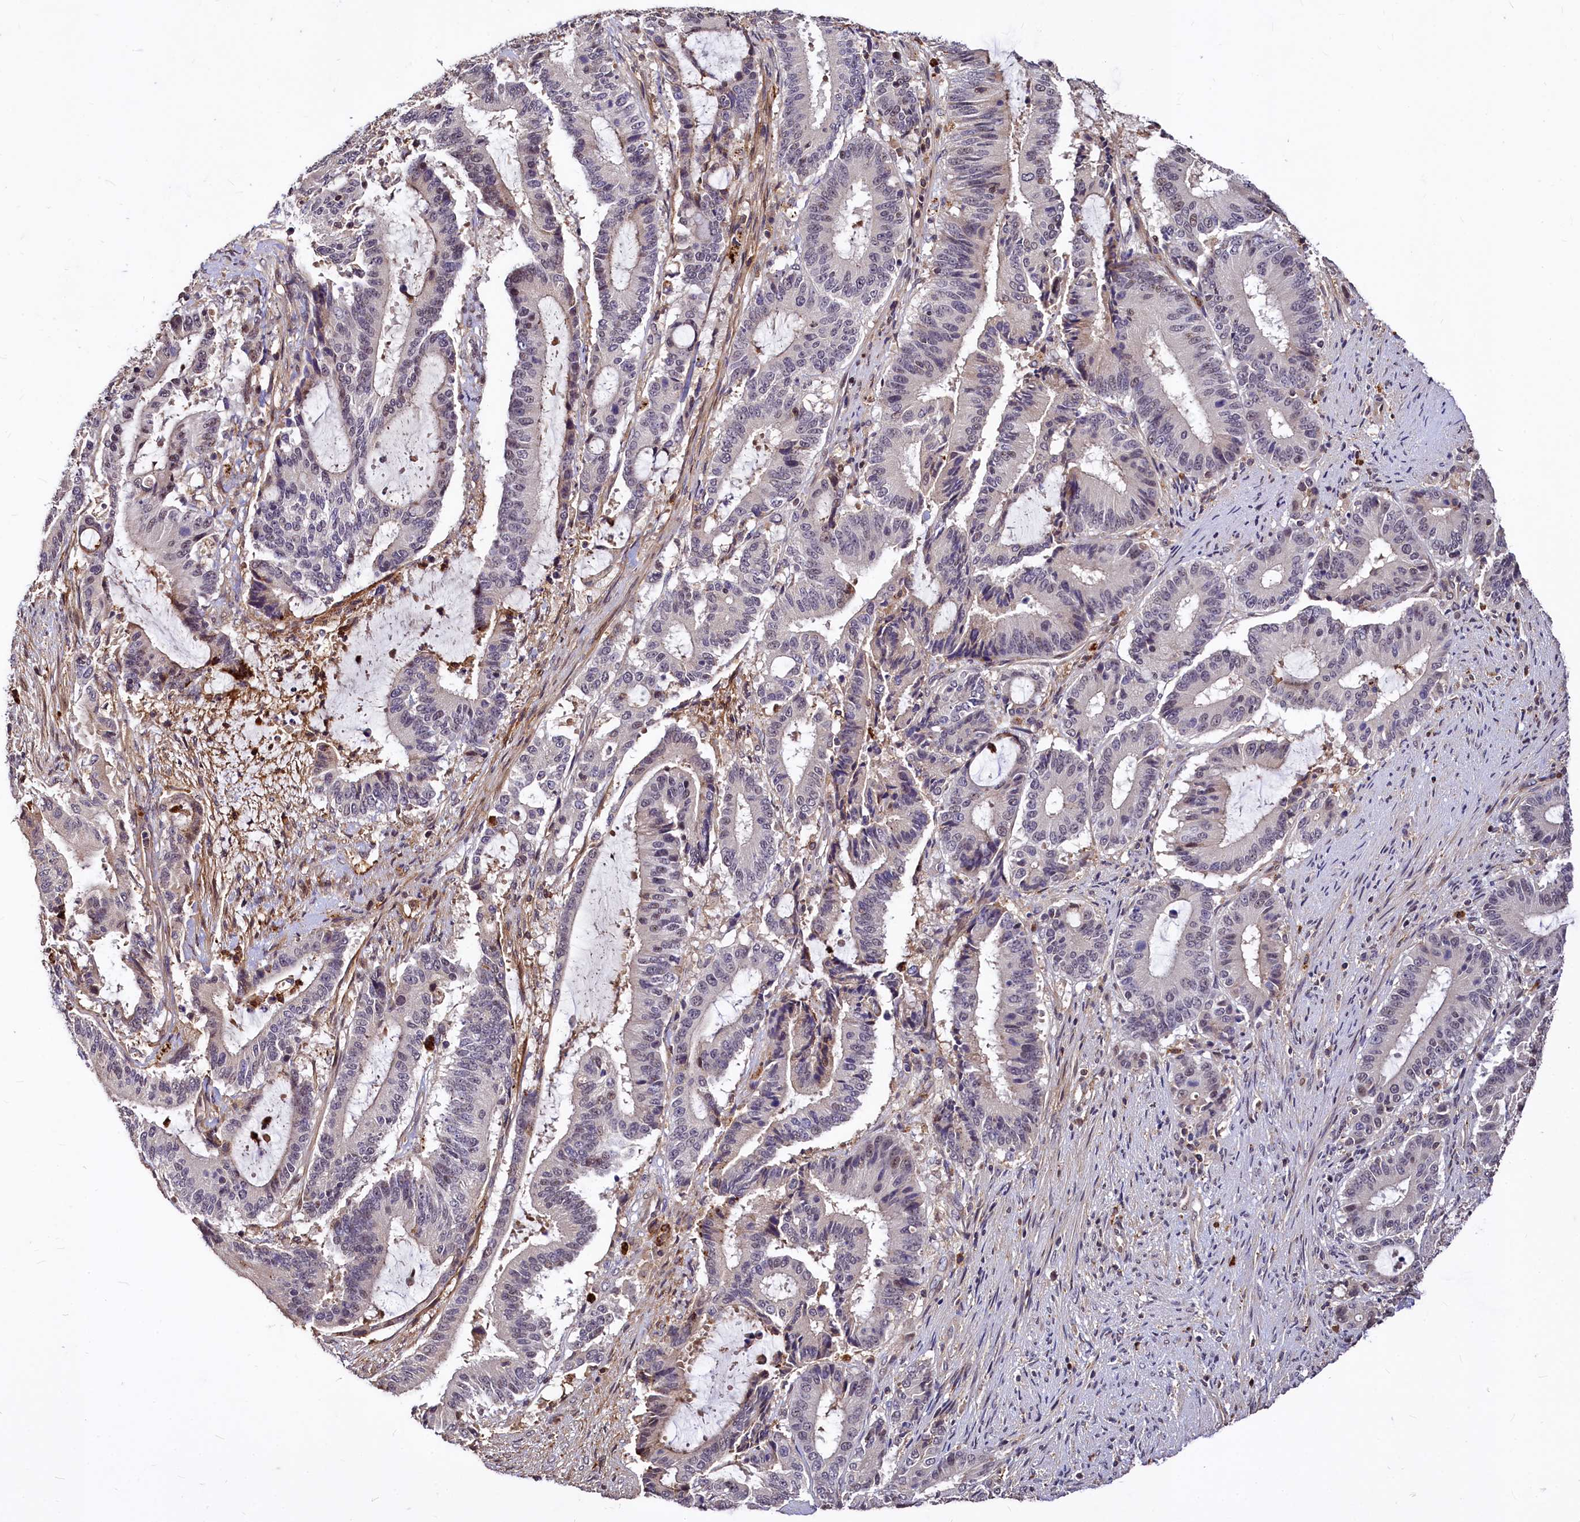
{"staining": {"intensity": "negative", "quantity": "none", "location": "none"}, "tissue": "liver cancer", "cell_type": "Tumor cells", "image_type": "cancer", "snomed": [{"axis": "morphology", "description": "Normal tissue, NOS"}, {"axis": "morphology", "description": "Cholangiocarcinoma"}, {"axis": "topography", "description": "Liver"}, {"axis": "topography", "description": "Peripheral nerve tissue"}], "caption": "High magnification brightfield microscopy of liver cholangiocarcinoma stained with DAB (3,3'-diaminobenzidine) (brown) and counterstained with hematoxylin (blue): tumor cells show no significant positivity.", "gene": "ATG101", "patient": {"sex": "female", "age": 73}}